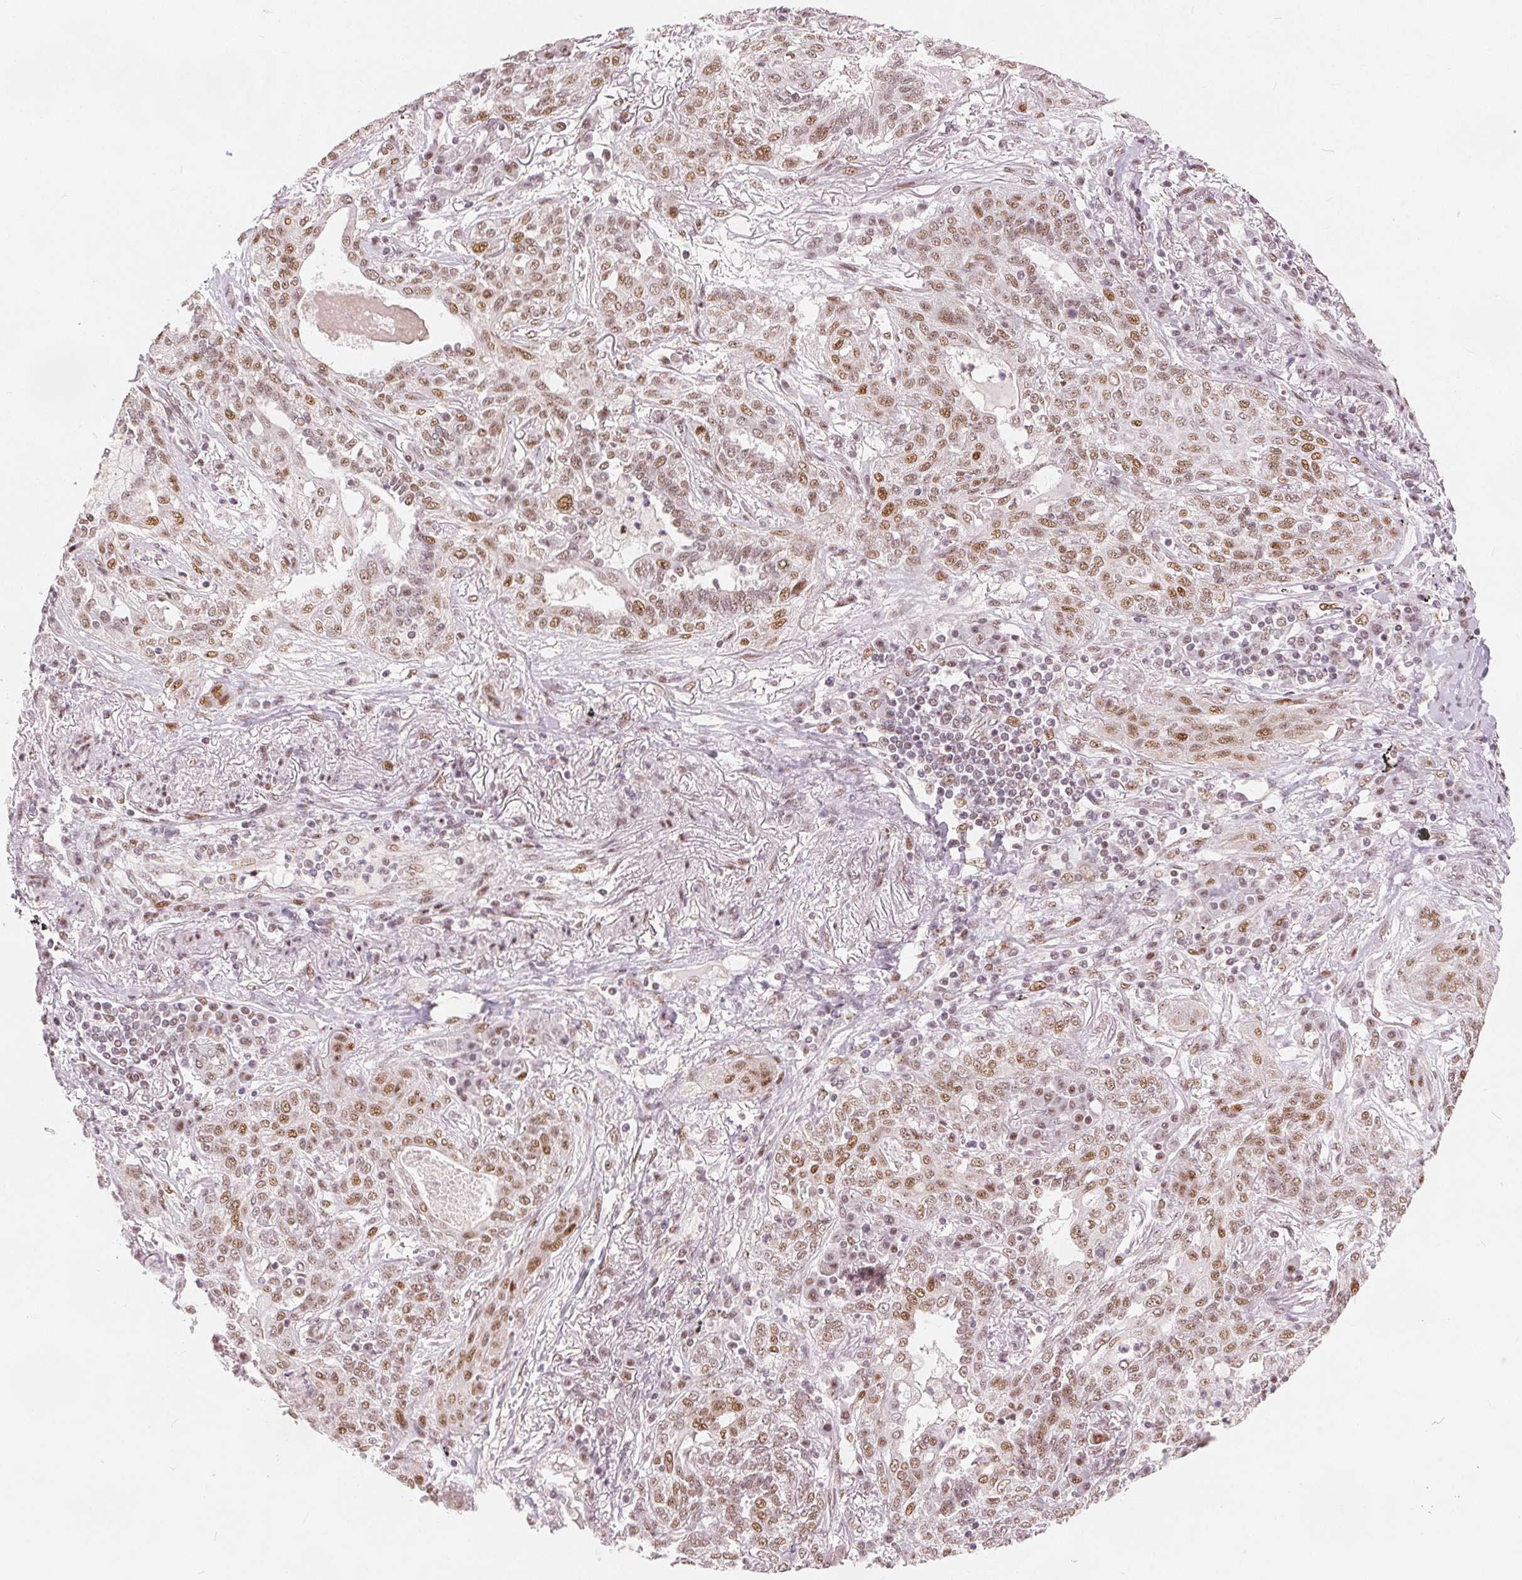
{"staining": {"intensity": "moderate", "quantity": ">75%", "location": "nuclear"}, "tissue": "lung cancer", "cell_type": "Tumor cells", "image_type": "cancer", "snomed": [{"axis": "morphology", "description": "Squamous cell carcinoma, NOS"}, {"axis": "topography", "description": "Lung"}], "caption": "The micrograph displays a brown stain indicating the presence of a protein in the nuclear of tumor cells in squamous cell carcinoma (lung). (Brightfield microscopy of DAB IHC at high magnification).", "gene": "ZNF703", "patient": {"sex": "female", "age": 70}}